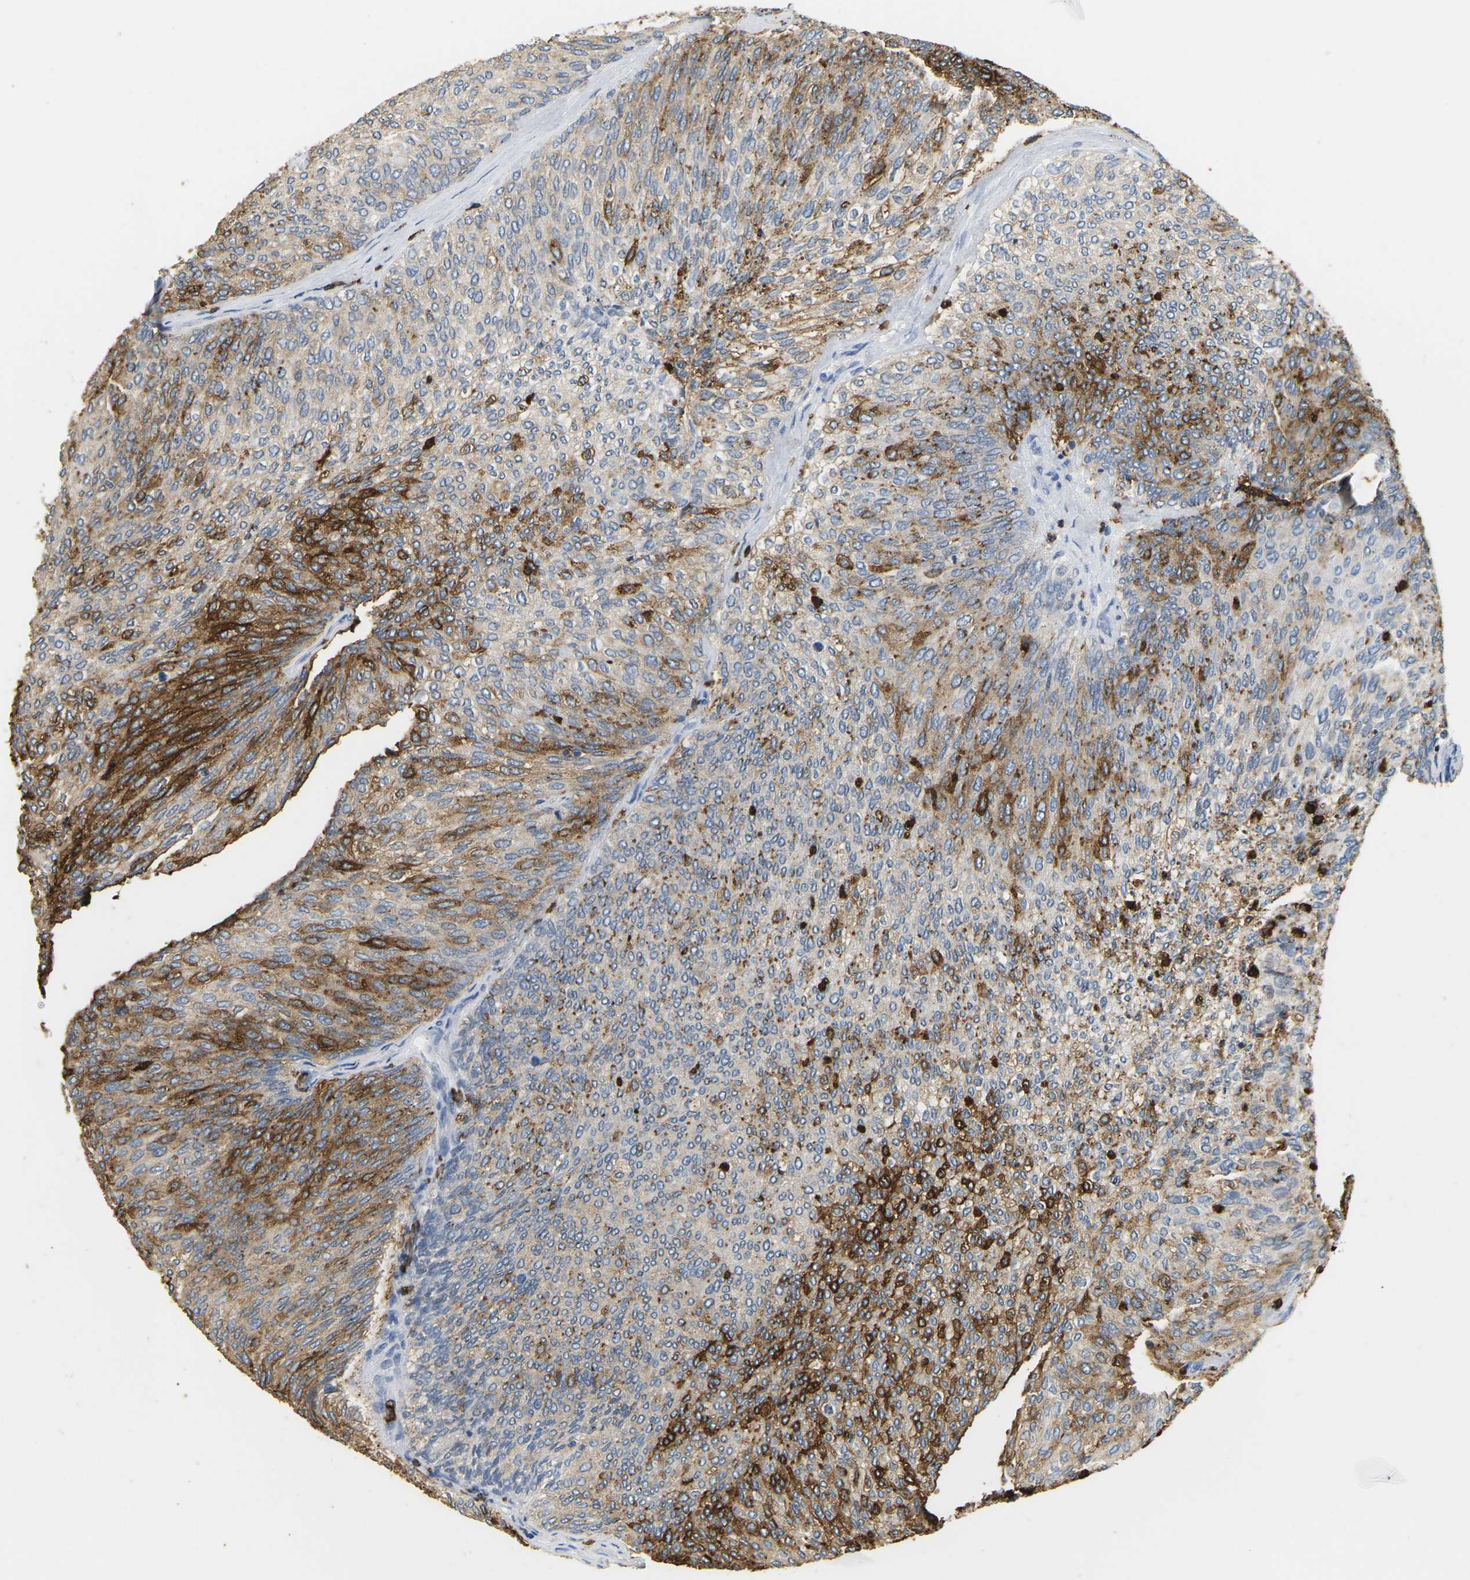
{"staining": {"intensity": "strong", "quantity": "25%-75%", "location": "cytoplasmic/membranous"}, "tissue": "urothelial cancer", "cell_type": "Tumor cells", "image_type": "cancer", "snomed": [{"axis": "morphology", "description": "Urothelial carcinoma, Low grade"}, {"axis": "topography", "description": "Urinary bladder"}], "caption": "A micrograph of urothelial cancer stained for a protein exhibits strong cytoplasmic/membranous brown staining in tumor cells.", "gene": "ADM", "patient": {"sex": "female", "age": 79}}